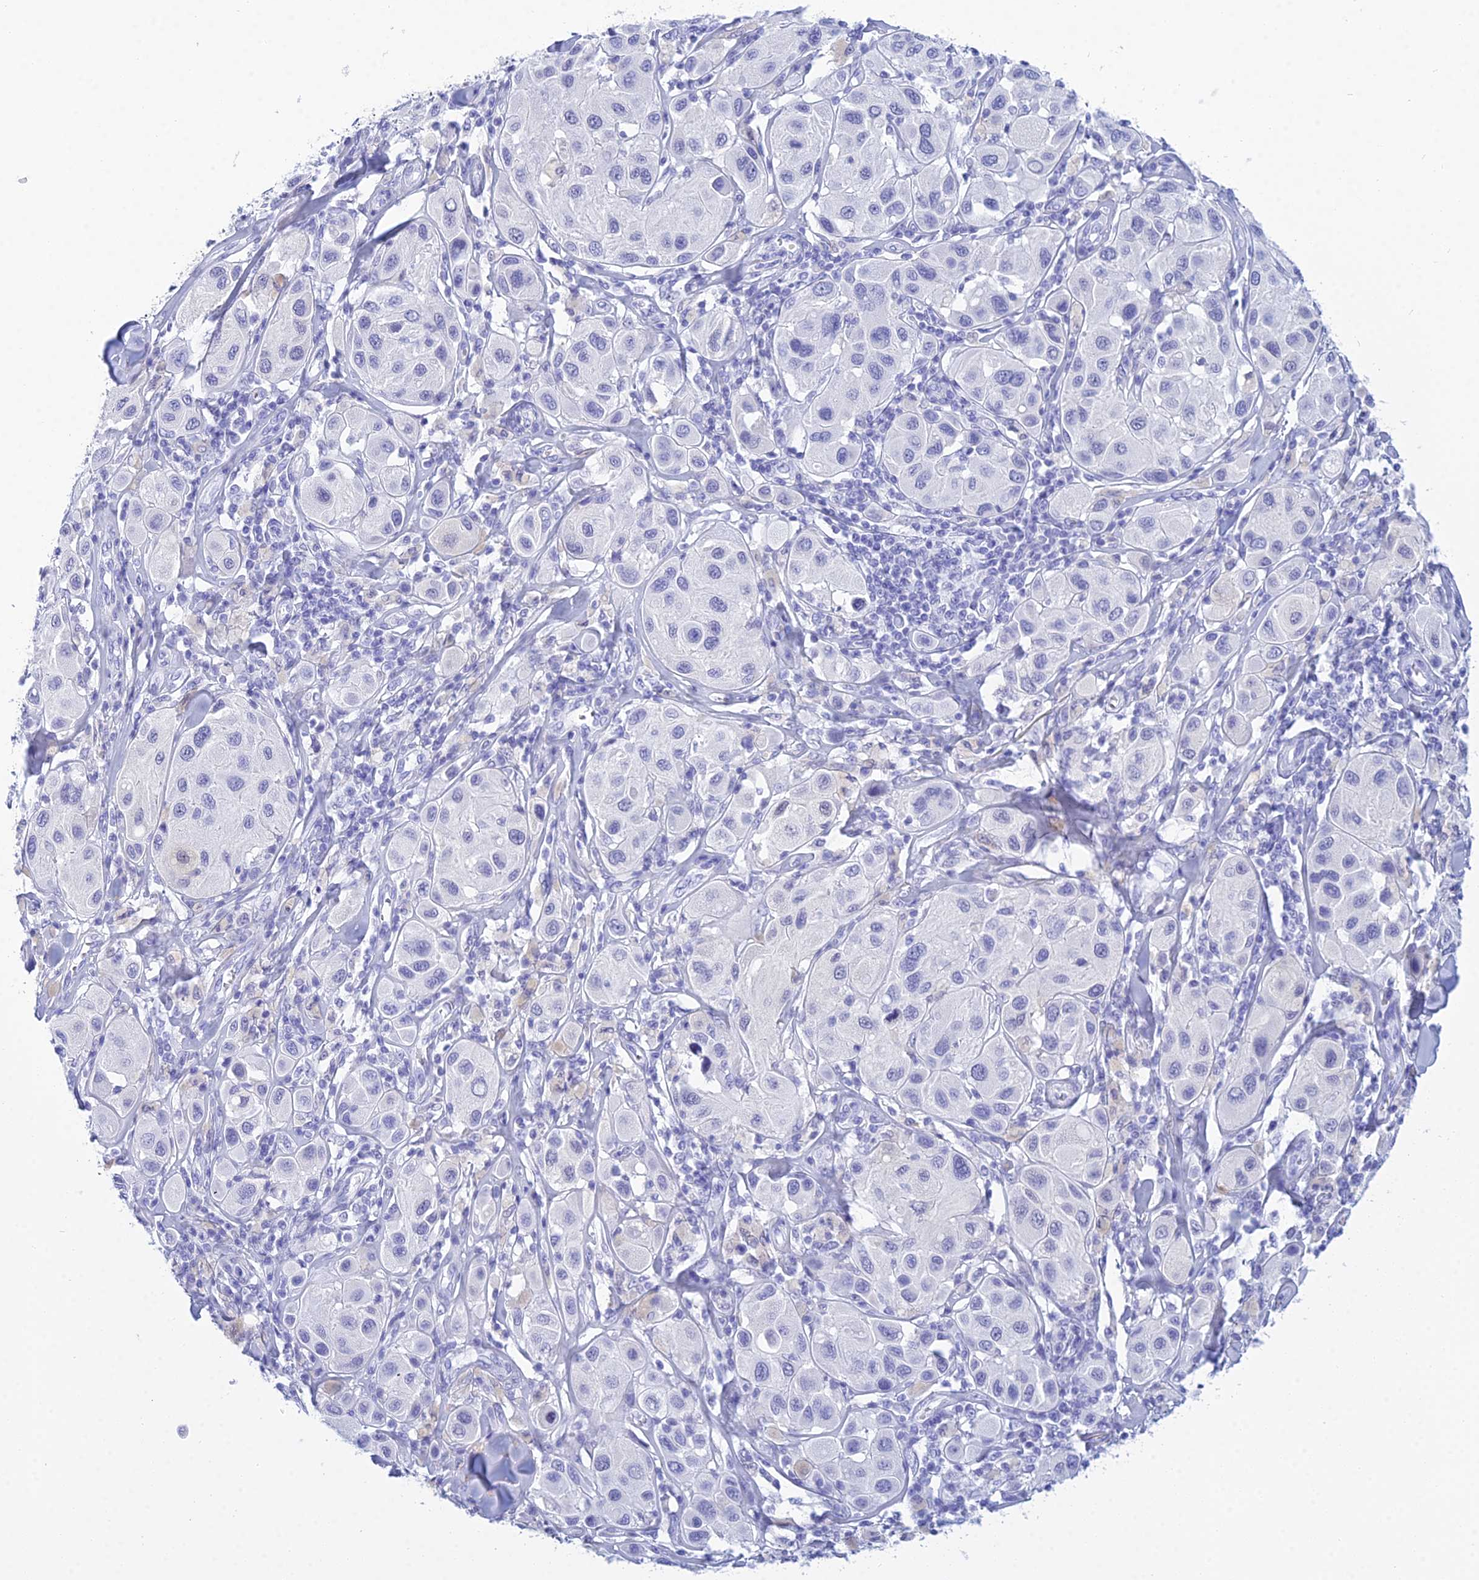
{"staining": {"intensity": "negative", "quantity": "none", "location": "none"}, "tissue": "melanoma", "cell_type": "Tumor cells", "image_type": "cancer", "snomed": [{"axis": "morphology", "description": "Malignant melanoma, Metastatic site"}, {"axis": "topography", "description": "Skin"}], "caption": "Human malignant melanoma (metastatic site) stained for a protein using immunohistochemistry demonstrates no expression in tumor cells.", "gene": "PATE4", "patient": {"sex": "male", "age": 41}}